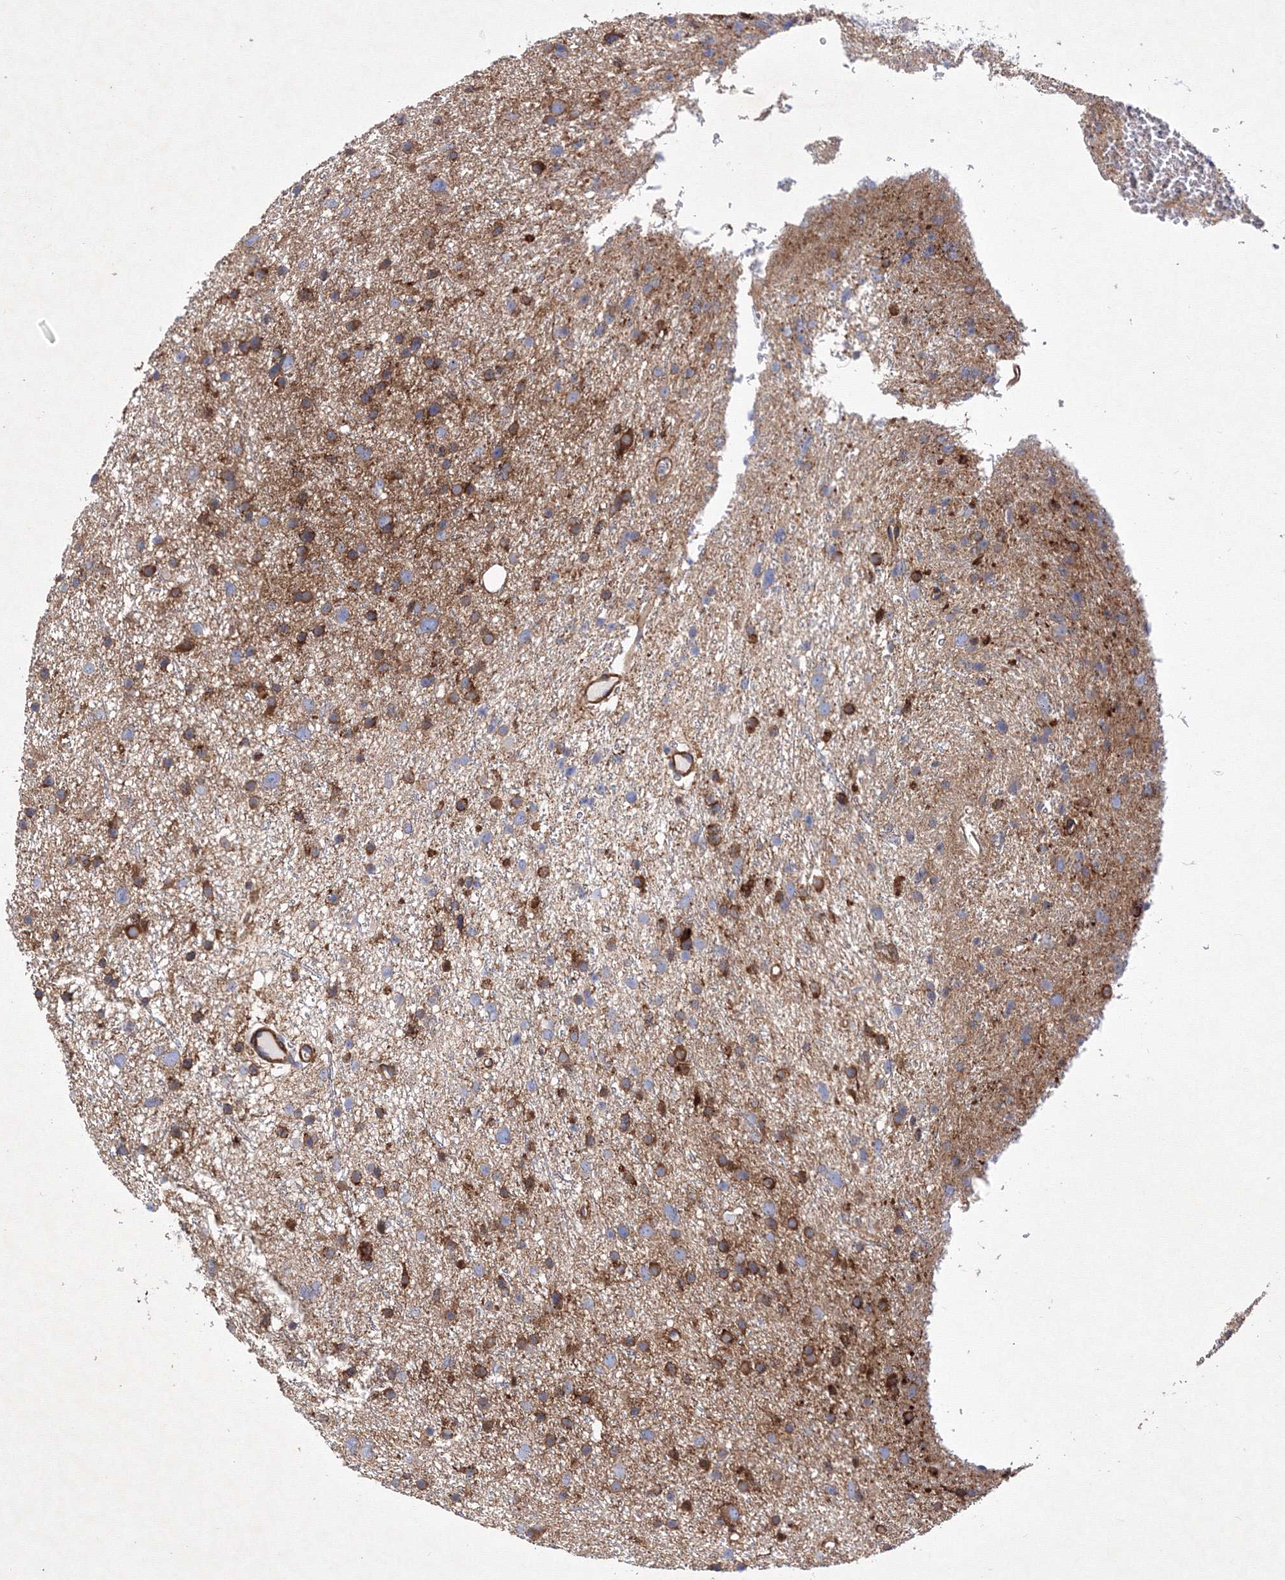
{"staining": {"intensity": "moderate", "quantity": "25%-75%", "location": "cytoplasmic/membranous"}, "tissue": "glioma", "cell_type": "Tumor cells", "image_type": "cancer", "snomed": [{"axis": "morphology", "description": "Glioma, malignant, Low grade"}, {"axis": "topography", "description": "Cerebral cortex"}], "caption": "Immunohistochemistry (IHC) (DAB) staining of glioma exhibits moderate cytoplasmic/membranous protein positivity in about 25%-75% of tumor cells.", "gene": "SNX18", "patient": {"sex": "female", "age": 39}}